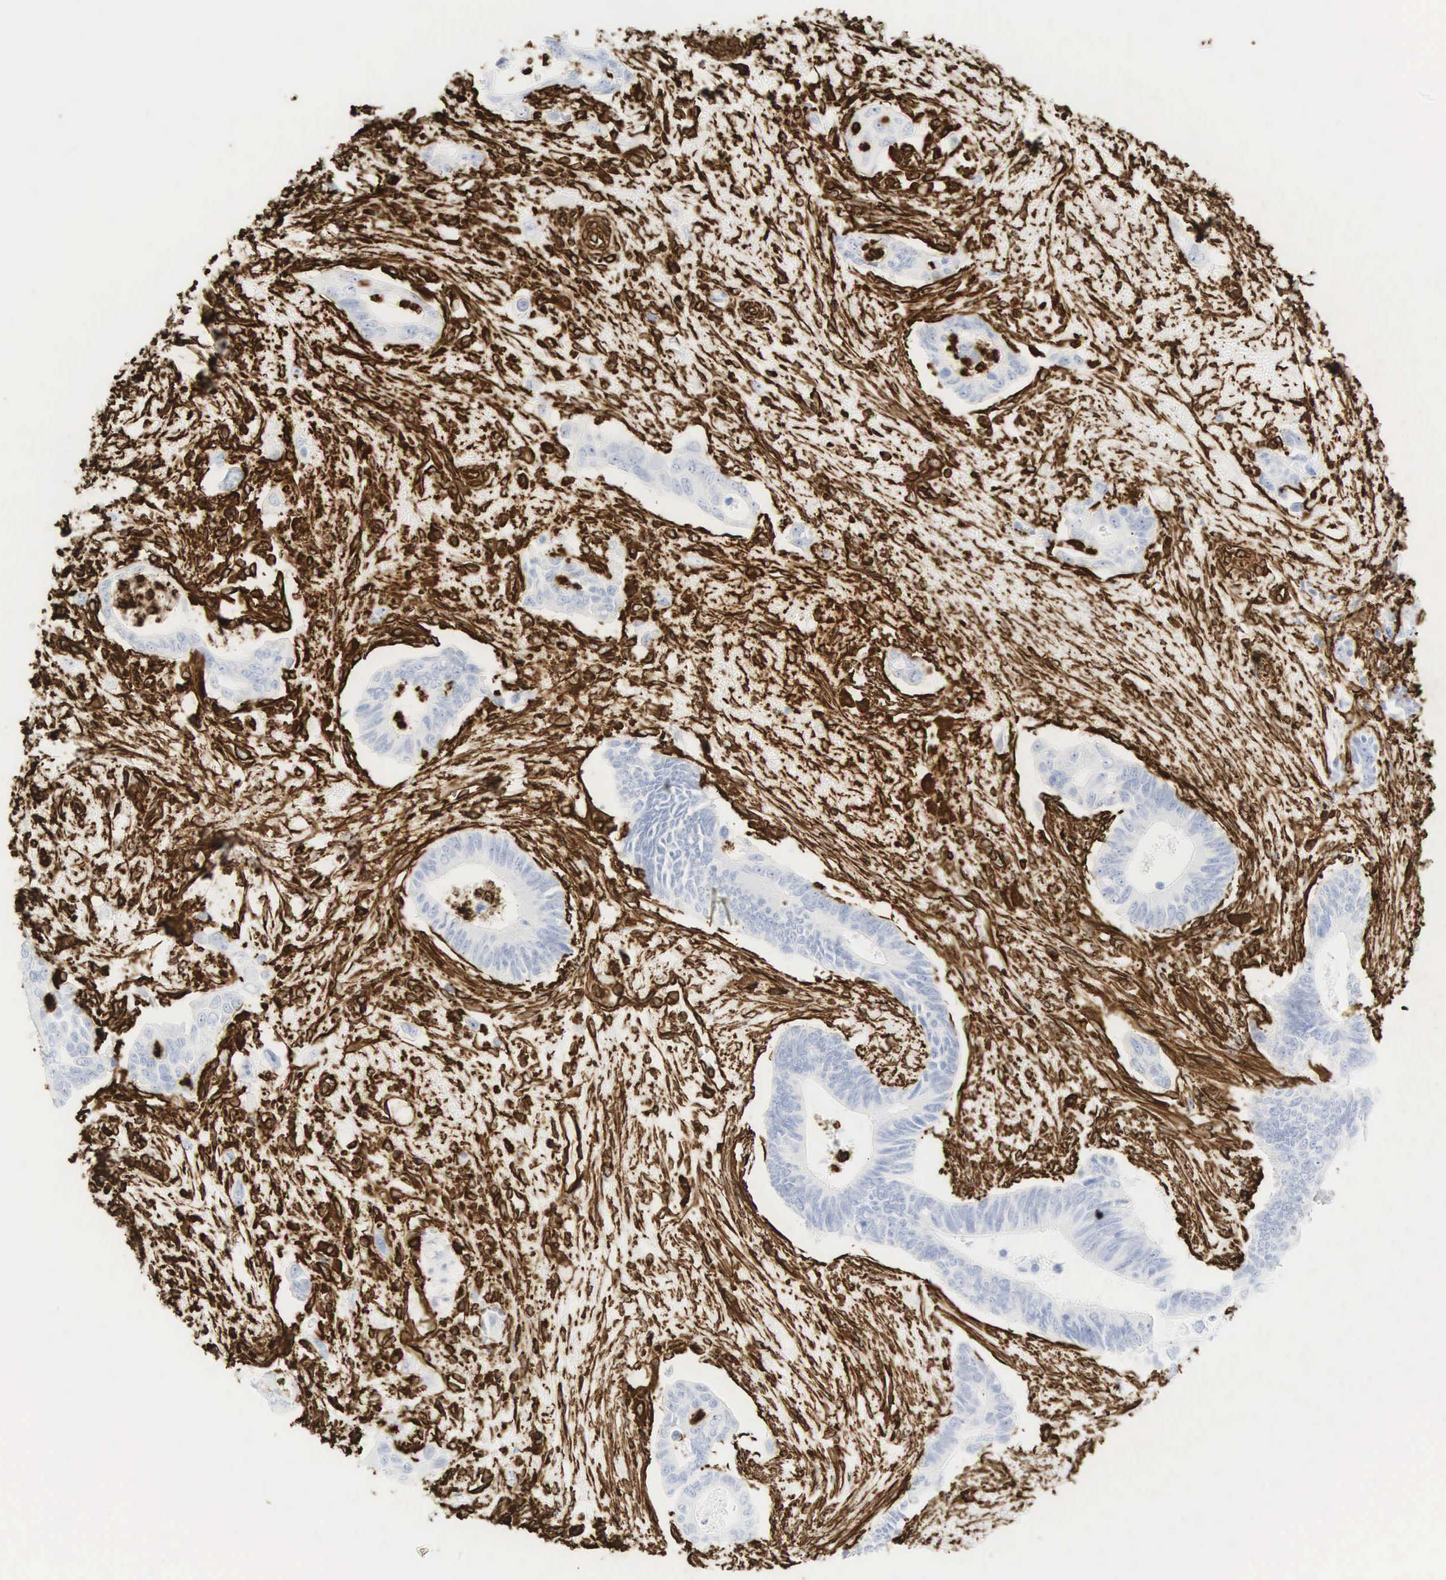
{"staining": {"intensity": "strong", "quantity": "<25%", "location": "cytoplasmic/membranous"}, "tissue": "pancreatic cancer", "cell_type": "Tumor cells", "image_type": "cancer", "snomed": [{"axis": "morphology", "description": "Adenocarcinoma, NOS"}, {"axis": "topography", "description": "Pancreas"}], "caption": "A micrograph of human pancreatic cancer (adenocarcinoma) stained for a protein shows strong cytoplasmic/membranous brown staining in tumor cells.", "gene": "VIM", "patient": {"sex": "female", "age": 70}}